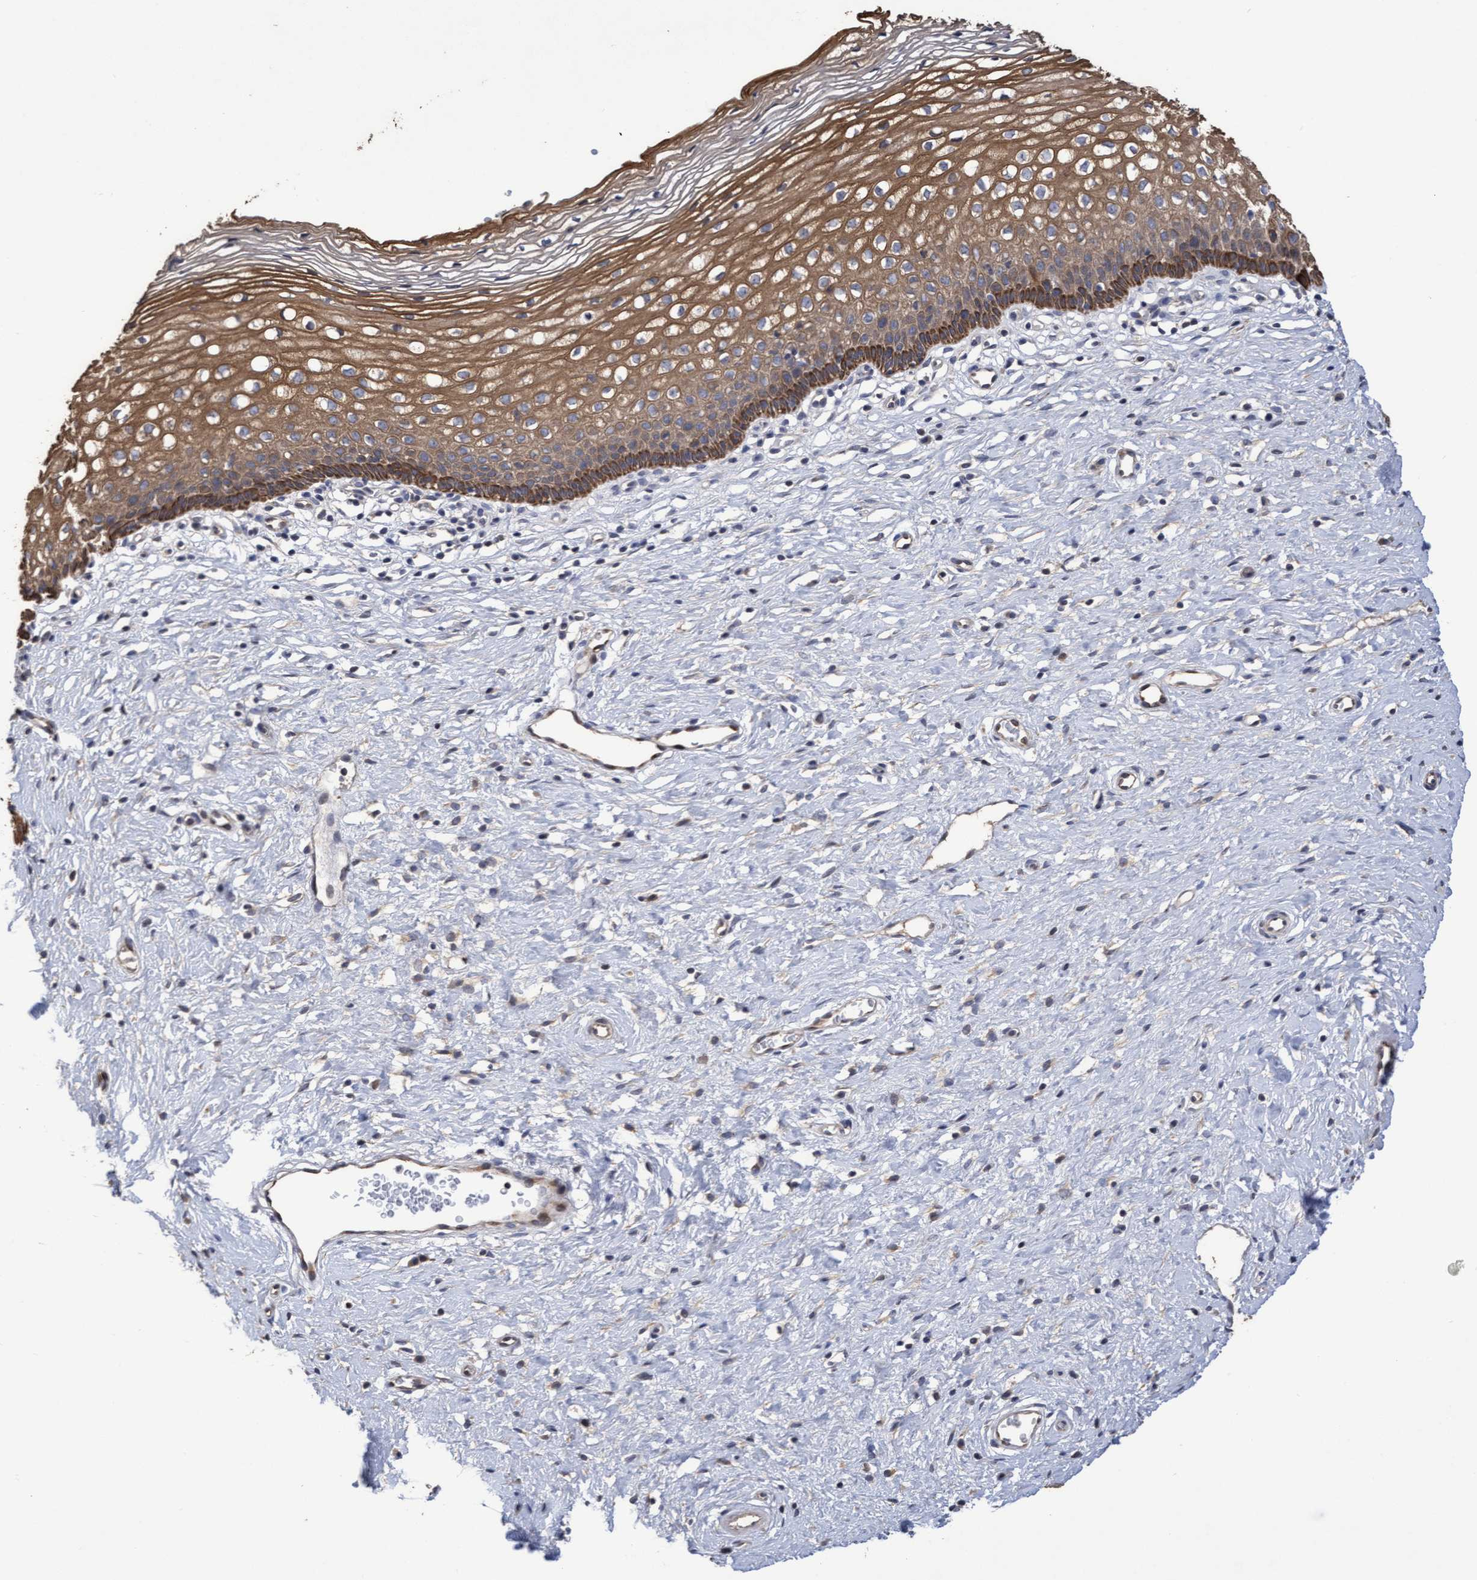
{"staining": {"intensity": "moderate", "quantity": ">75%", "location": "cytoplasmic/membranous"}, "tissue": "cervix", "cell_type": "Glandular cells", "image_type": "normal", "snomed": [{"axis": "morphology", "description": "Normal tissue, NOS"}, {"axis": "topography", "description": "Cervix"}], "caption": "The immunohistochemical stain highlights moderate cytoplasmic/membranous positivity in glandular cells of unremarkable cervix. (Stains: DAB (3,3'-diaminobenzidine) in brown, nuclei in blue, Microscopy: brightfield microscopy at high magnification).", "gene": "KRT24", "patient": {"sex": "female", "age": 27}}